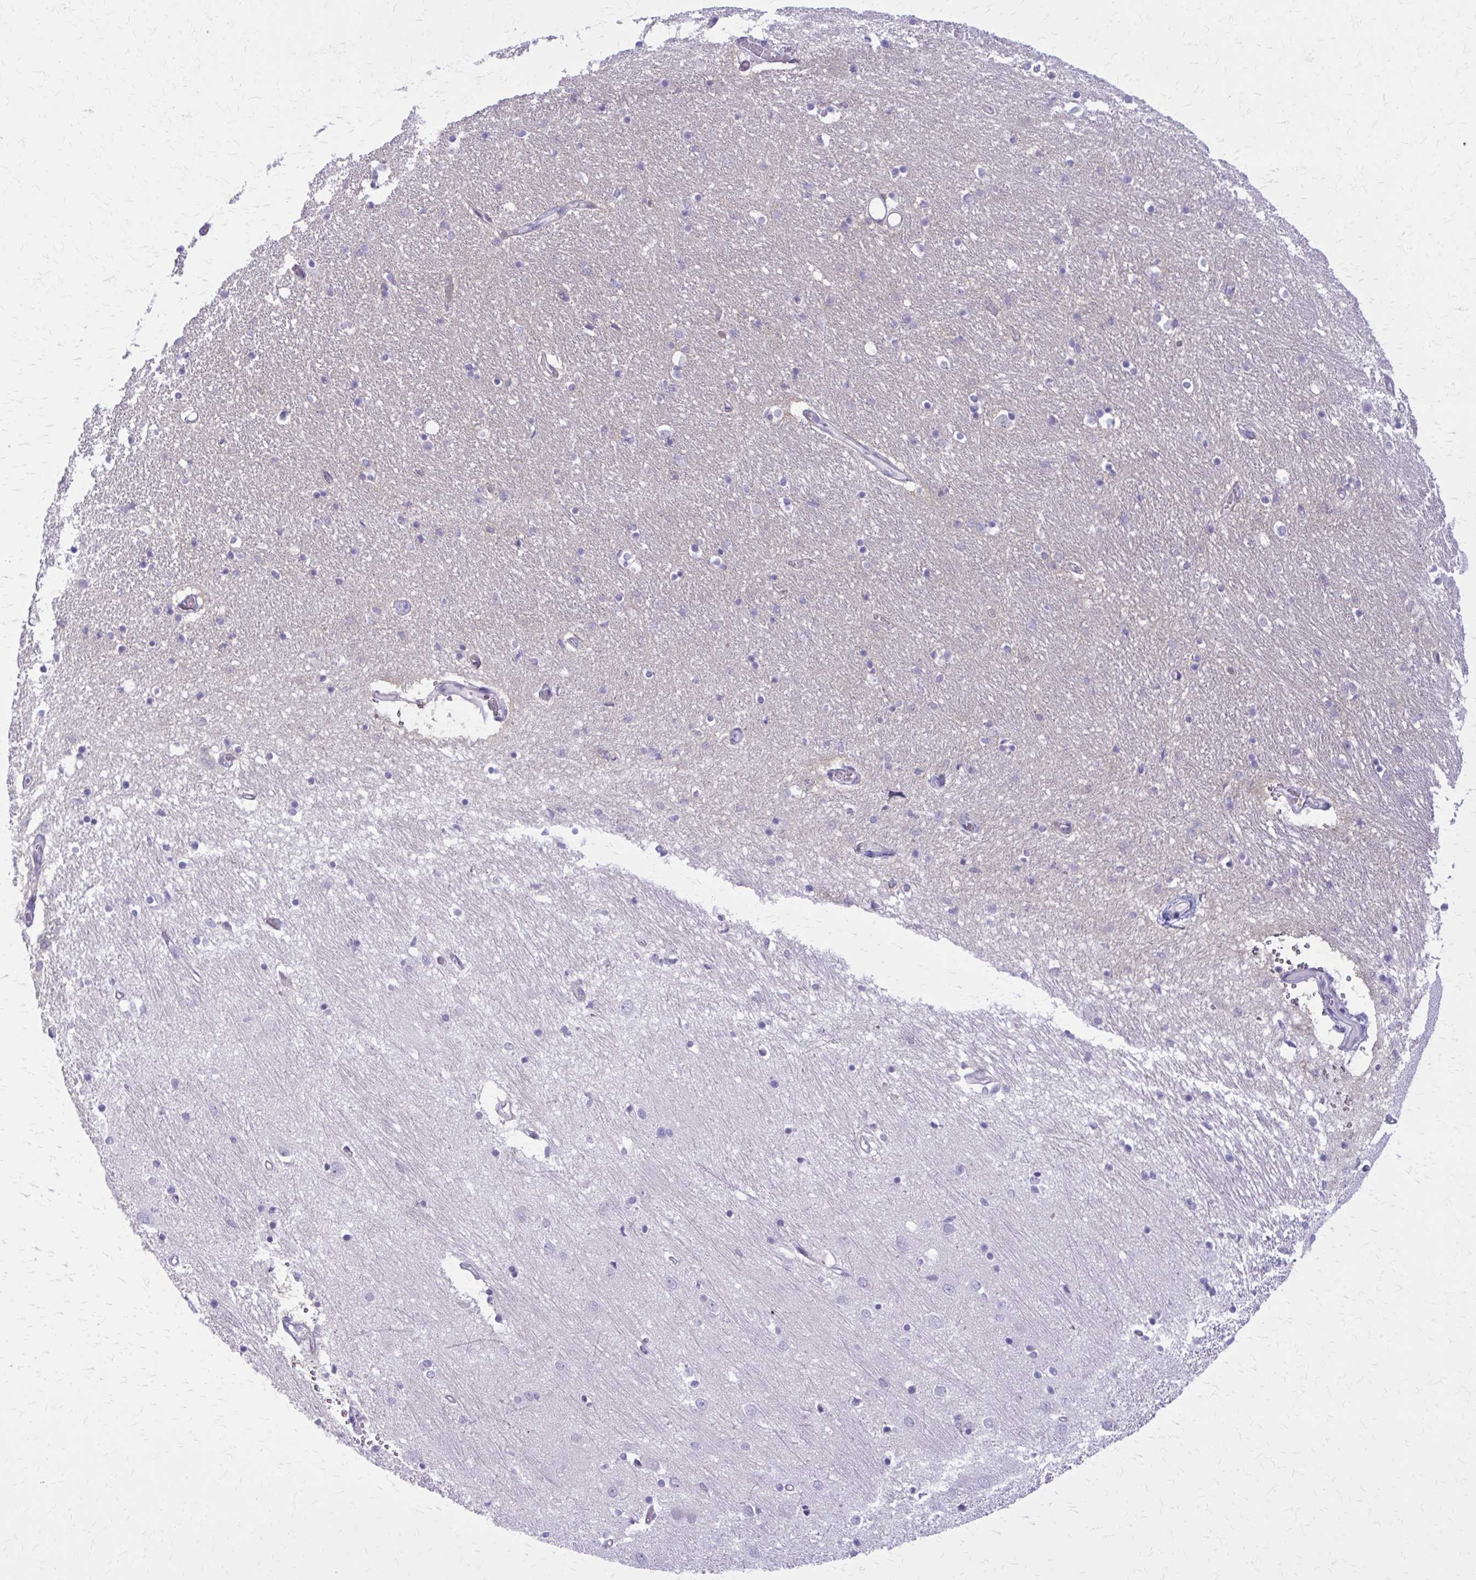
{"staining": {"intensity": "negative", "quantity": "none", "location": "none"}, "tissue": "caudate", "cell_type": "Glial cells", "image_type": "normal", "snomed": [{"axis": "morphology", "description": "Normal tissue, NOS"}, {"axis": "topography", "description": "Lateral ventricle wall"}, {"axis": "topography", "description": "Hippocampus"}], "caption": "IHC photomicrograph of unremarkable caudate: human caudate stained with DAB (3,3'-diaminobenzidine) demonstrates no significant protein staining in glial cells.", "gene": "CD38", "patient": {"sex": "female", "age": 63}}